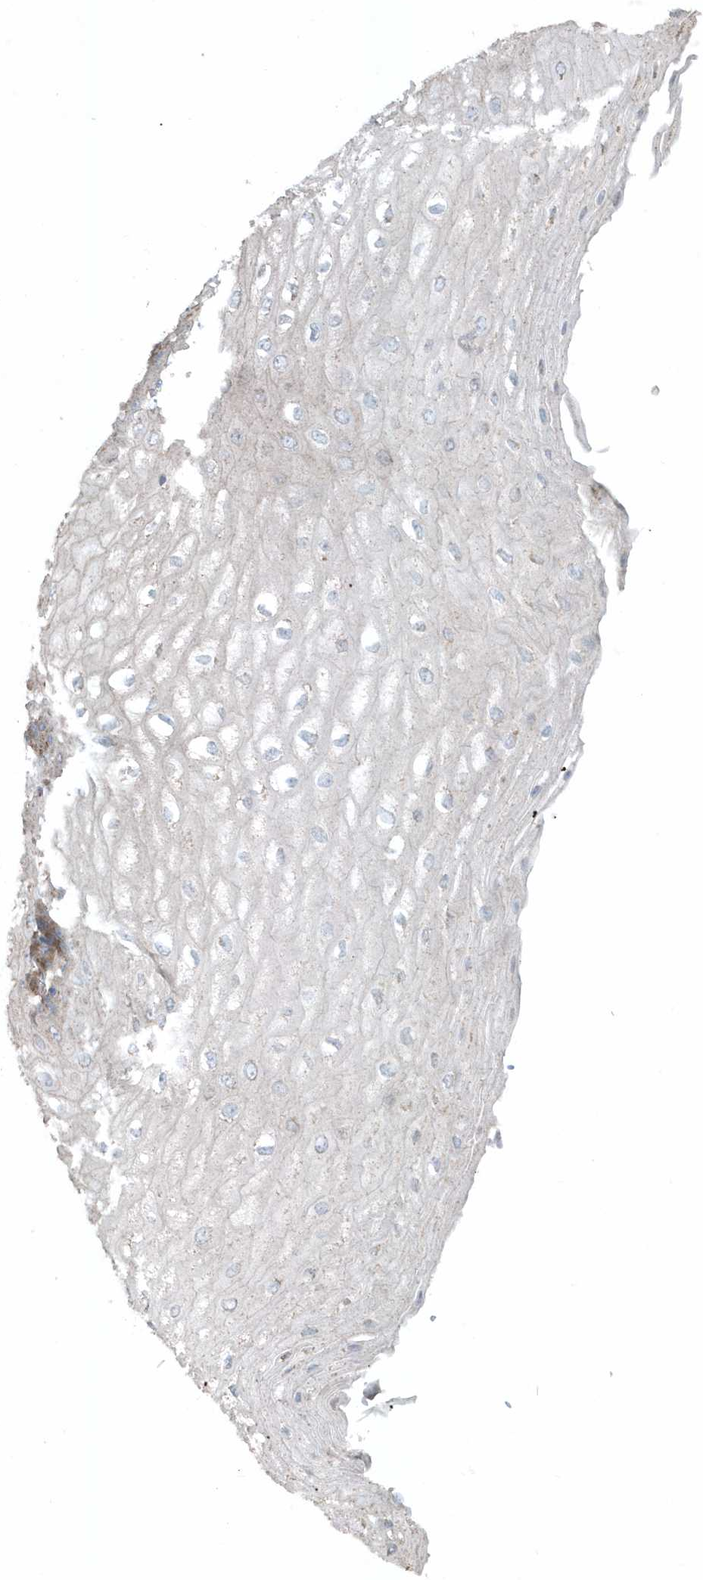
{"staining": {"intensity": "negative", "quantity": "none", "location": "none"}, "tissue": "esophagus", "cell_type": "Squamous epithelial cells", "image_type": "normal", "snomed": [{"axis": "morphology", "description": "Normal tissue, NOS"}, {"axis": "topography", "description": "Esophagus"}], "caption": "Protein analysis of unremarkable esophagus shows no significant staining in squamous epithelial cells. Brightfield microscopy of immunohistochemistry stained with DAB (brown) and hematoxylin (blue), captured at high magnification.", "gene": "SLC38A2", "patient": {"sex": "male", "age": 60}}